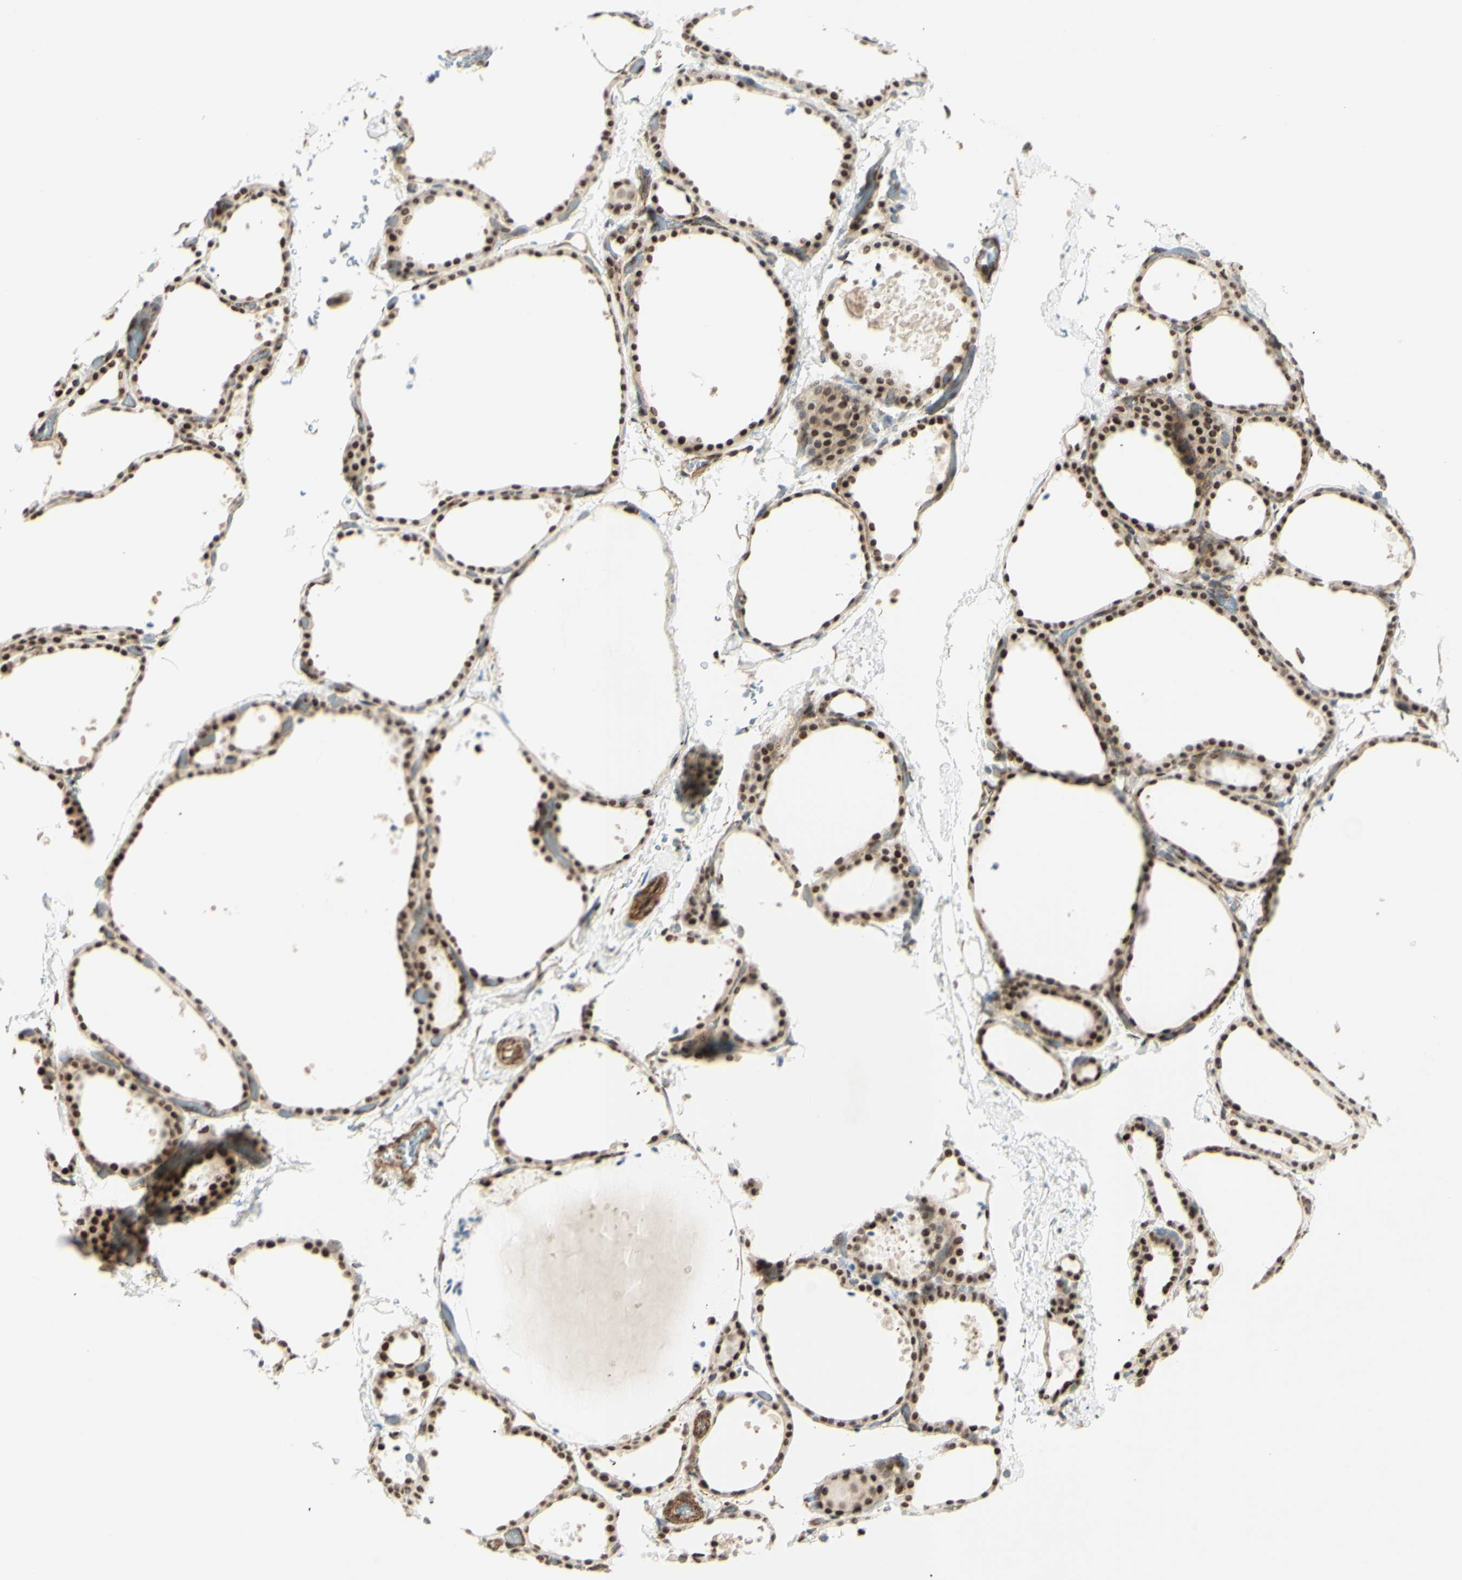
{"staining": {"intensity": "moderate", "quantity": ">75%", "location": "nuclear"}, "tissue": "thyroid gland", "cell_type": "Glandular cells", "image_type": "normal", "snomed": [{"axis": "morphology", "description": "Normal tissue, NOS"}, {"axis": "topography", "description": "Thyroid gland"}], "caption": "A medium amount of moderate nuclear staining is appreciated in approximately >75% of glandular cells in normal thyroid gland.", "gene": "ZMYM6", "patient": {"sex": "female", "age": 44}}